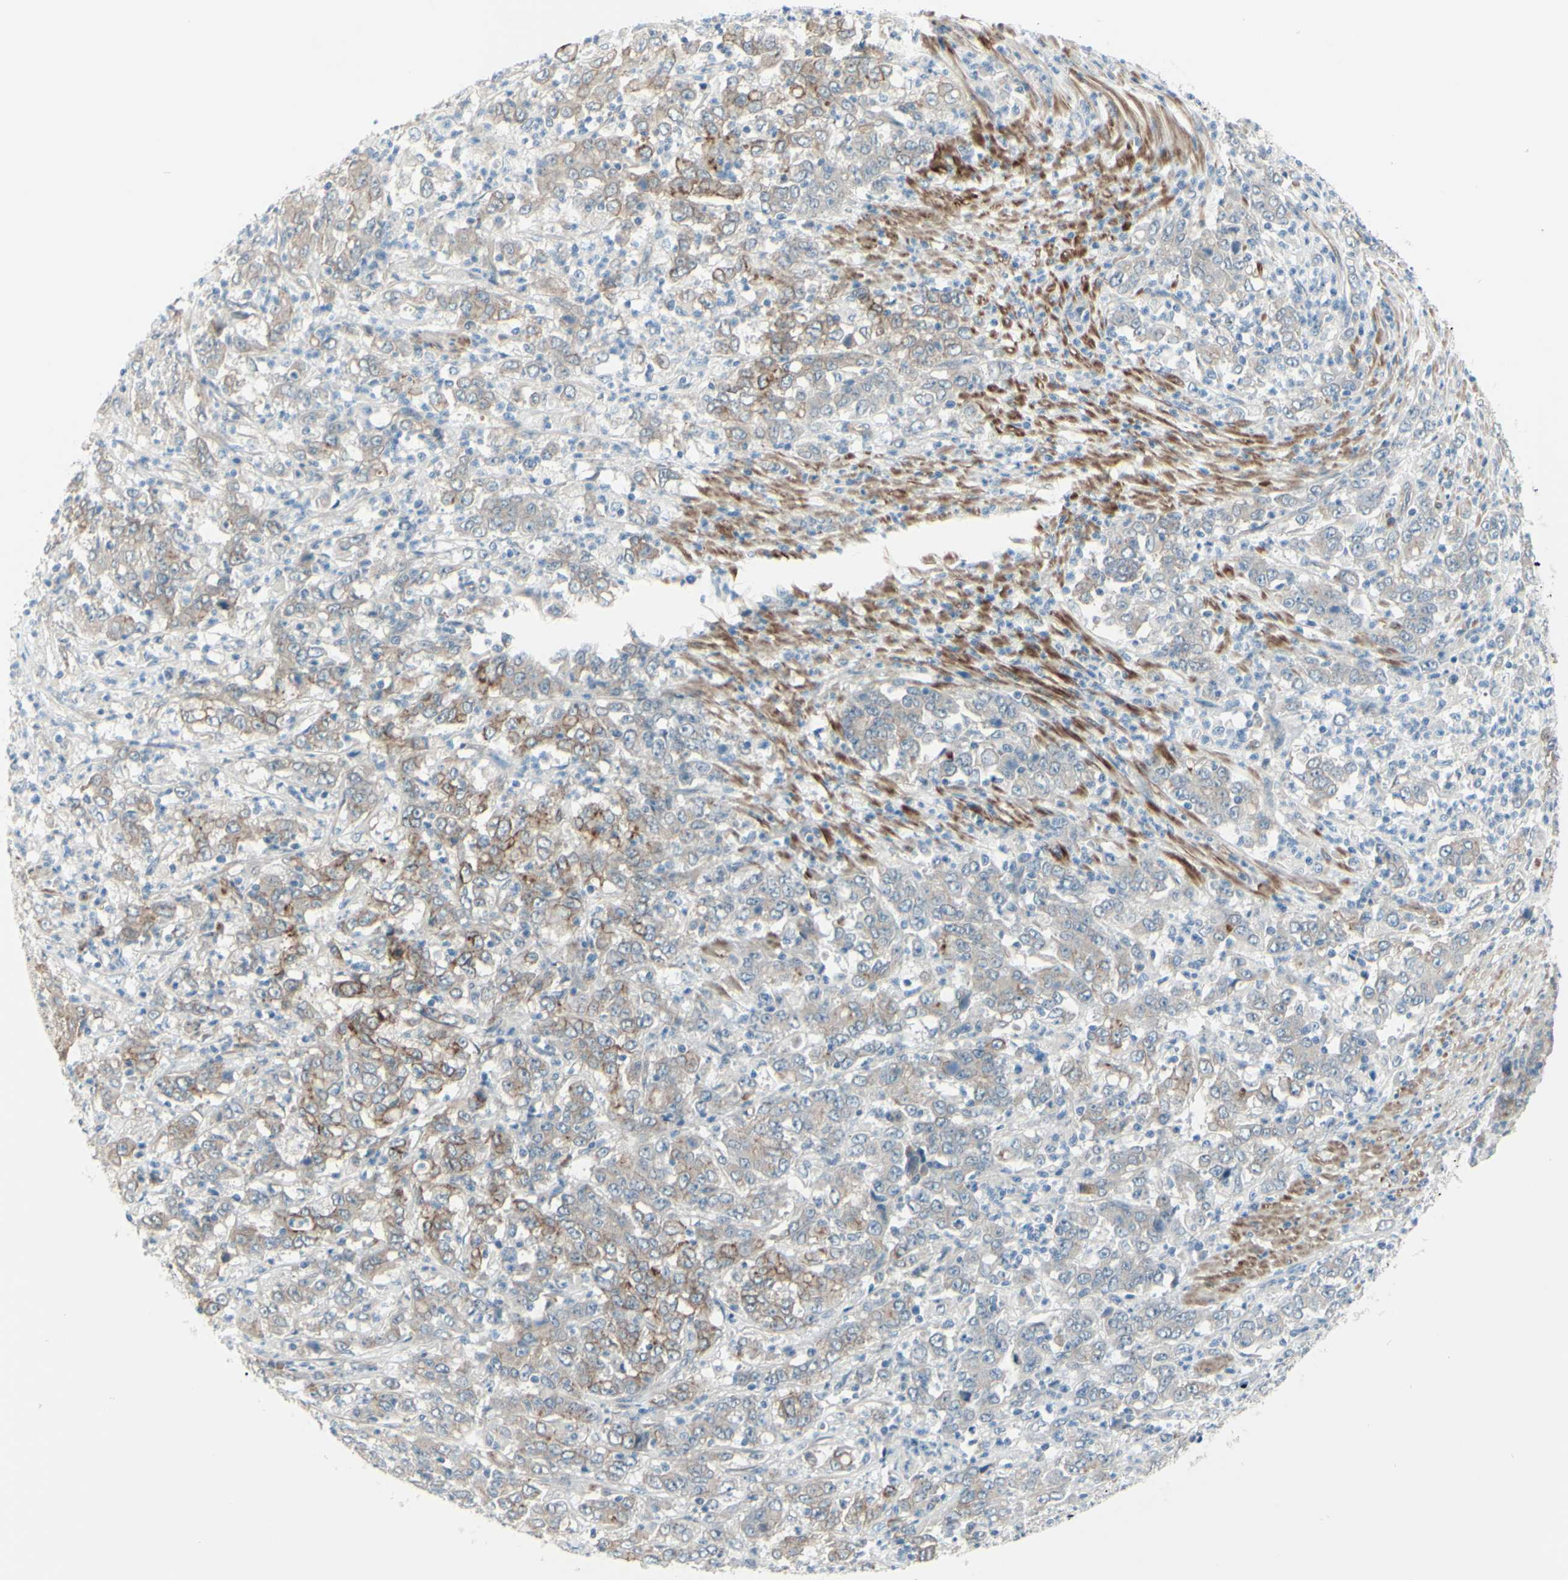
{"staining": {"intensity": "moderate", "quantity": "25%-75%", "location": "cytoplasmic/membranous"}, "tissue": "stomach cancer", "cell_type": "Tumor cells", "image_type": "cancer", "snomed": [{"axis": "morphology", "description": "Adenocarcinoma, NOS"}, {"axis": "topography", "description": "Stomach, lower"}], "caption": "Protein staining exhibits moderate cytoplasmic/membranous staining in about 25%-75% of tumor cells in stomach adenocarcinoma.", "gene": "LRRK1", "patient": {"sex": "female", "age": 71}}